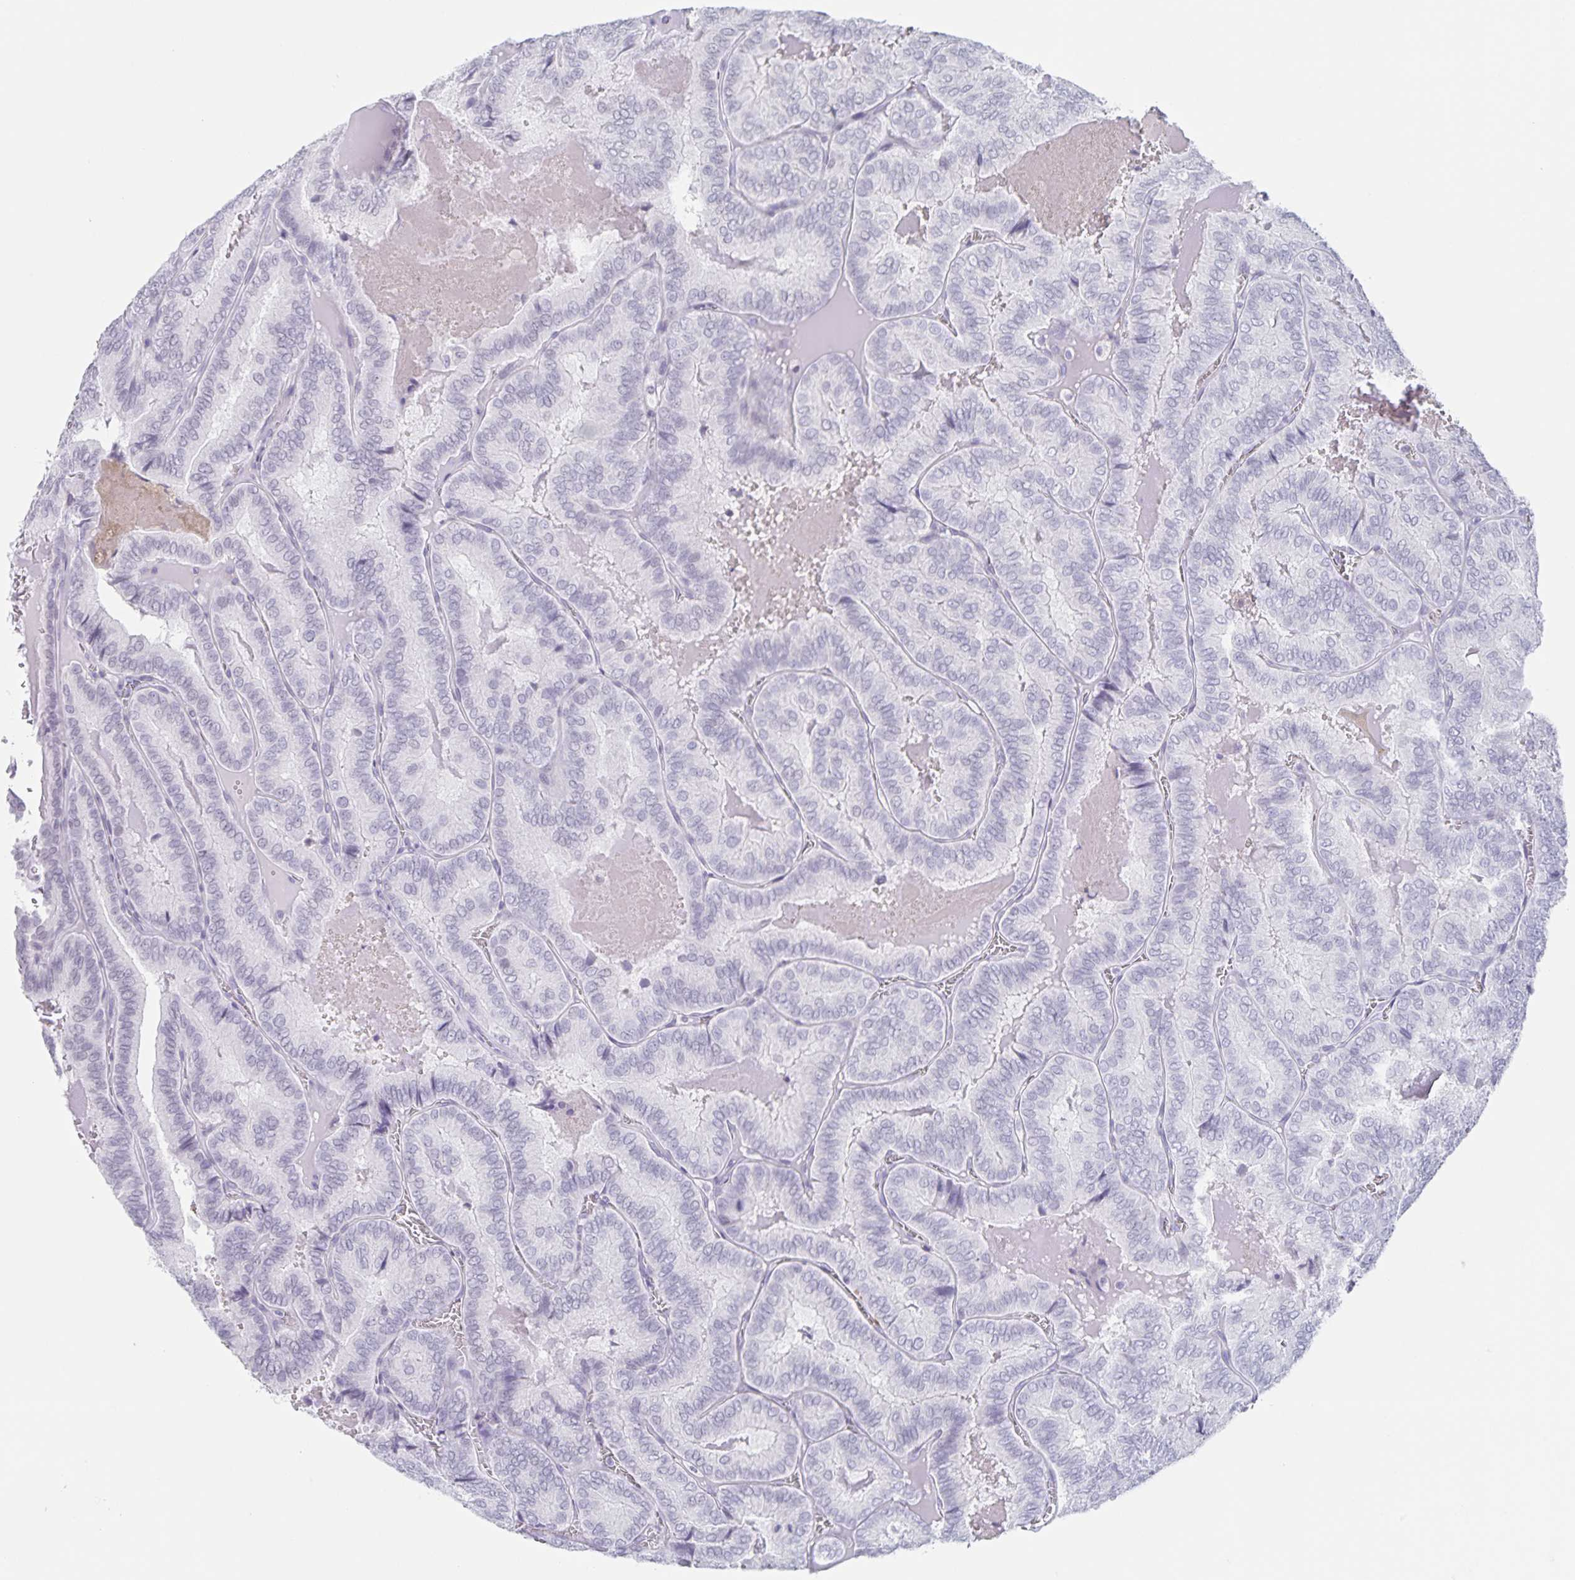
{"staining": {"intensity": "negative", "quantity": "none", "location": "none"}, "tissue": "thyroid cancer", "cell_type": "Tumor cells", "image_type": "cancer", "snomed": [{"axis": "morphology", "description": "Papillary adenocarcinoma, NOS"}, {"axis": "topography", "description": "Thyroid gland"}], "caption": "The photomicrograph exhibits no significant positivity in tumor cells of thyroid cancer (papillary adenocarcinoma). (Brightfield microscopy of DAB (3,3'-diaminobenzidine) immunohistochemistry (IHC) at high magnification).", "gene": "LCE6A", "patient": {"sex": "female", "age": 75}}